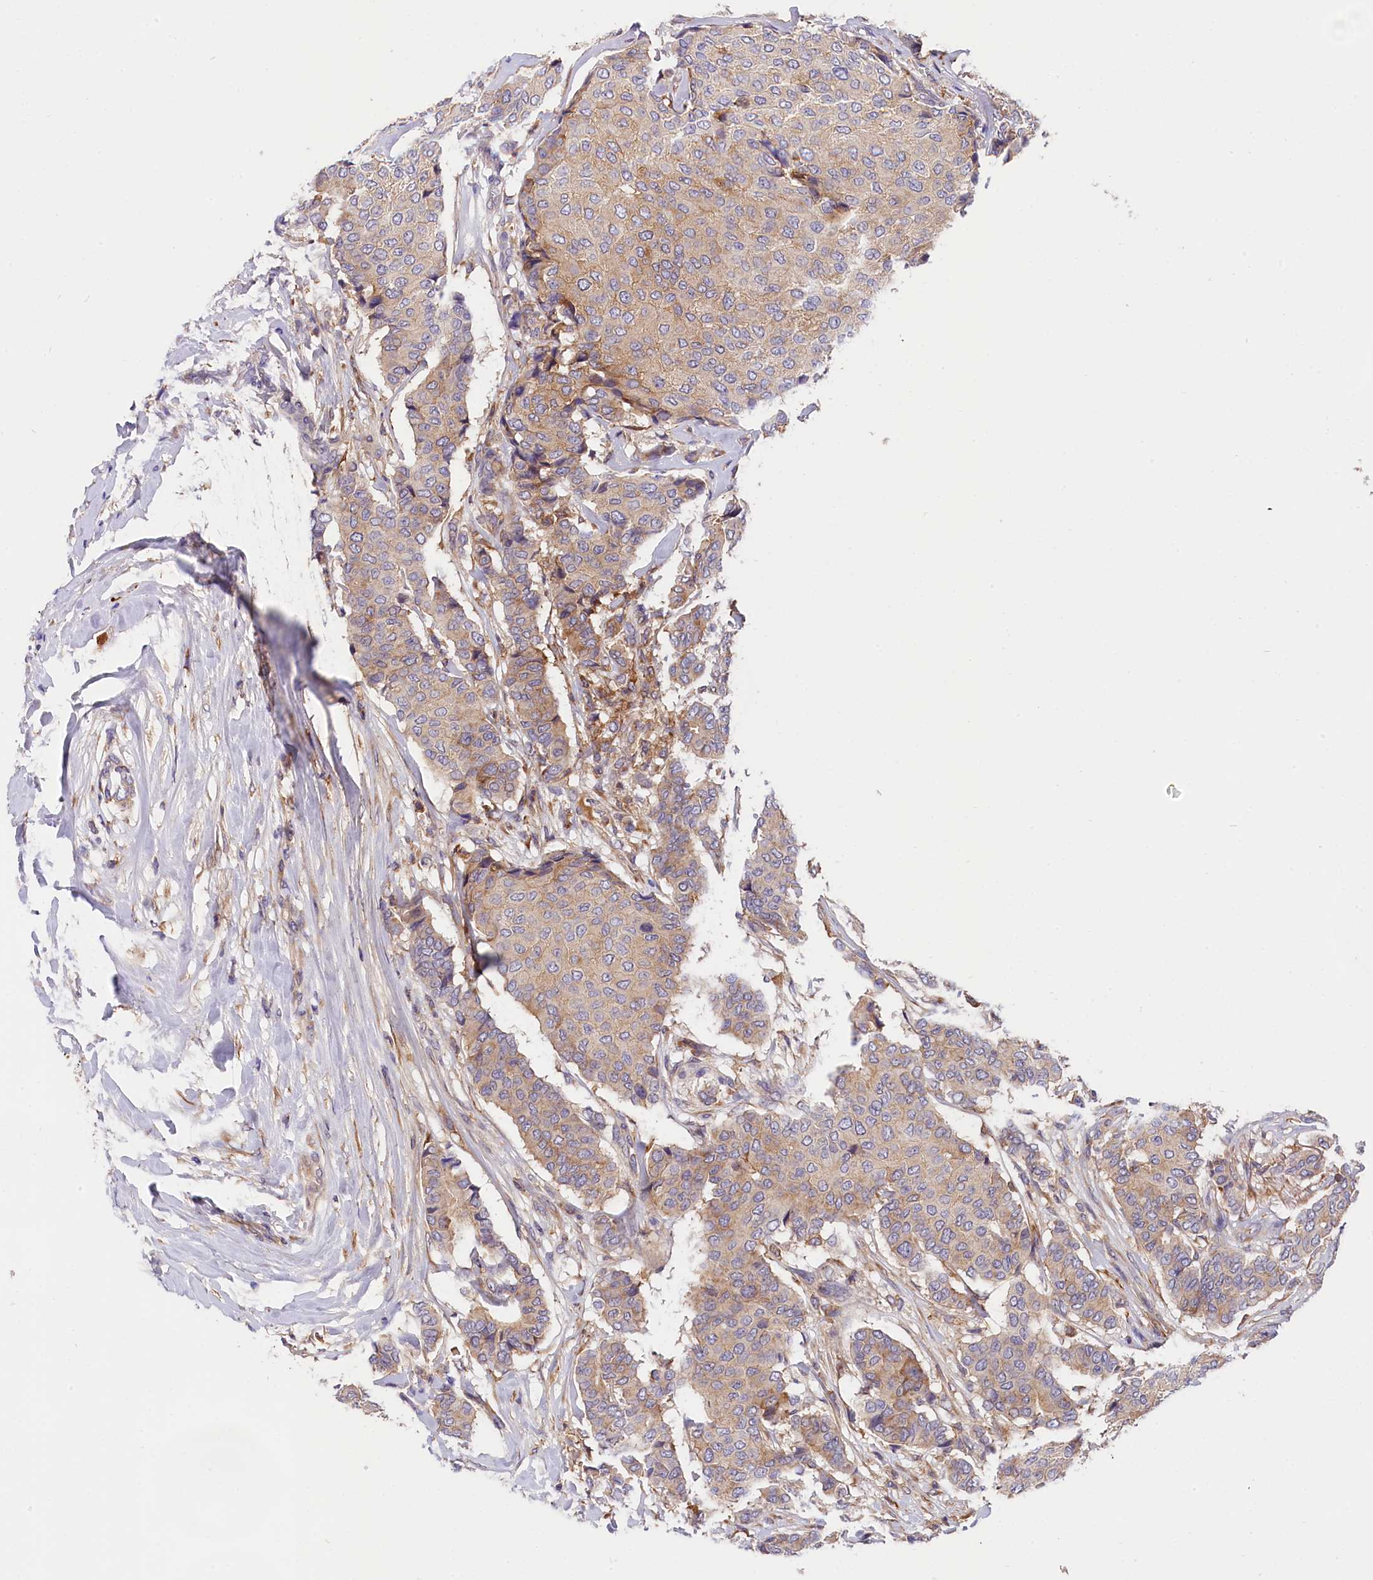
{"staining": {"intensity": "weak", "quantity": ">75%", "location": "cytoplasmic/membranous"}, "tissue": "breast cancer", "cell_type": "Tumor cells", "image_type": "cancer", "snomed": [{"axis": "morphology", "description": "Duct carcinoma"}, {"axis": "topography", "description": "Breast"}], "caption": "An IHC micrograph of tumor tissue is shown. Protein staining in brown labels weak cytoplasmic/membranous positivity in breast cancer (invasive ductal carcinoma) within tumor cells.", "gene": "OAS3", "patient": {"sex": "female", "age": 75}}